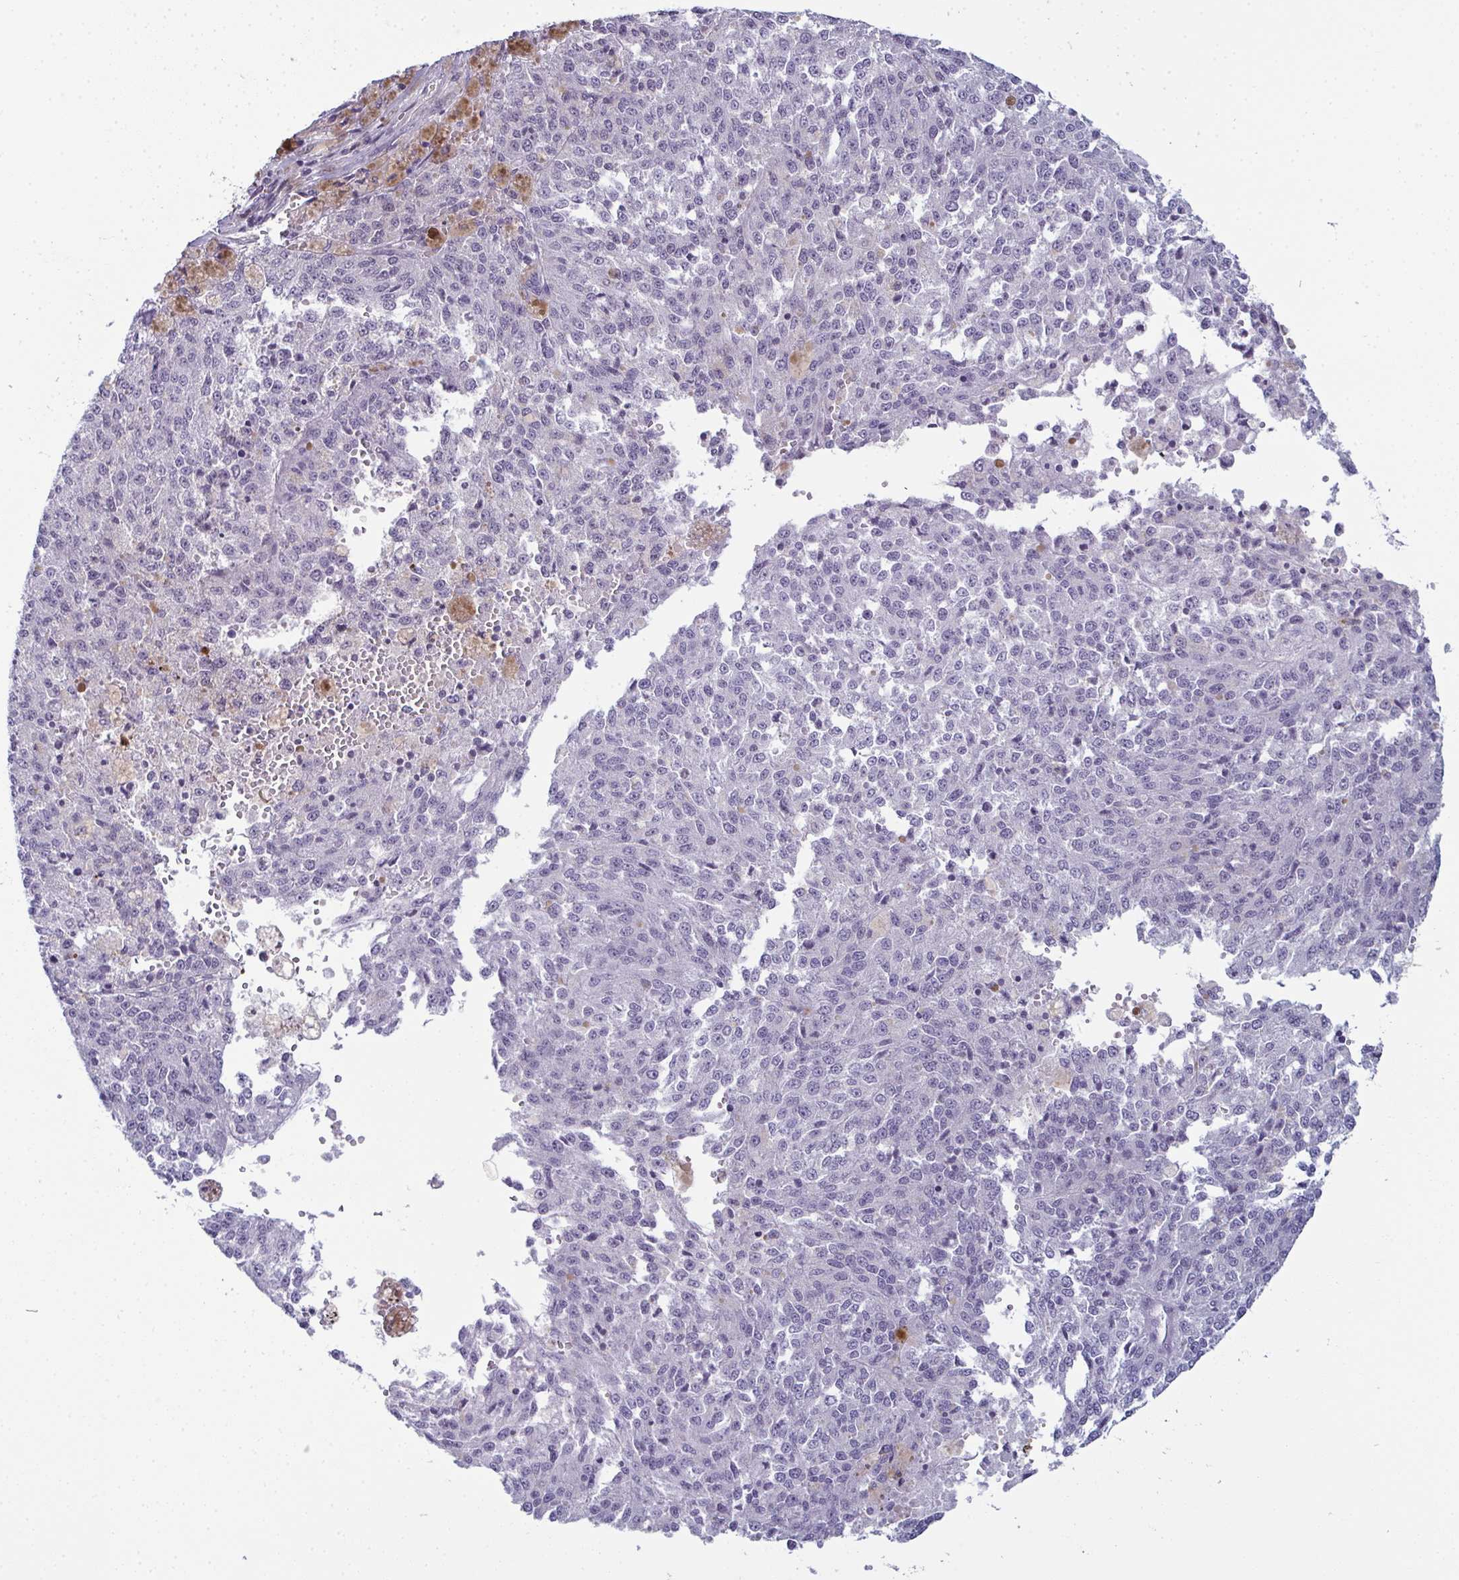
{"staining": {"intensity": "negative", "quantity": "none", "location": "none"}, "tissue": "melanoma", "cell_type": "Tumor cells", "image_type": "cancer", "snomed": [{"axis": "morphology", "description": "Malignant melanoma, Metastatic site"}, {"axis": "topography", "description": "Lymph node"}], "caption": "IHC photomicrograph of malignant melanoma (metastatic site) stained for a protein (brown), which exhibits no positivity in tumor cells. Nuclei are stained in blue.", "gene": "CDA", "patient": {"sex": "female", "age": 64}}